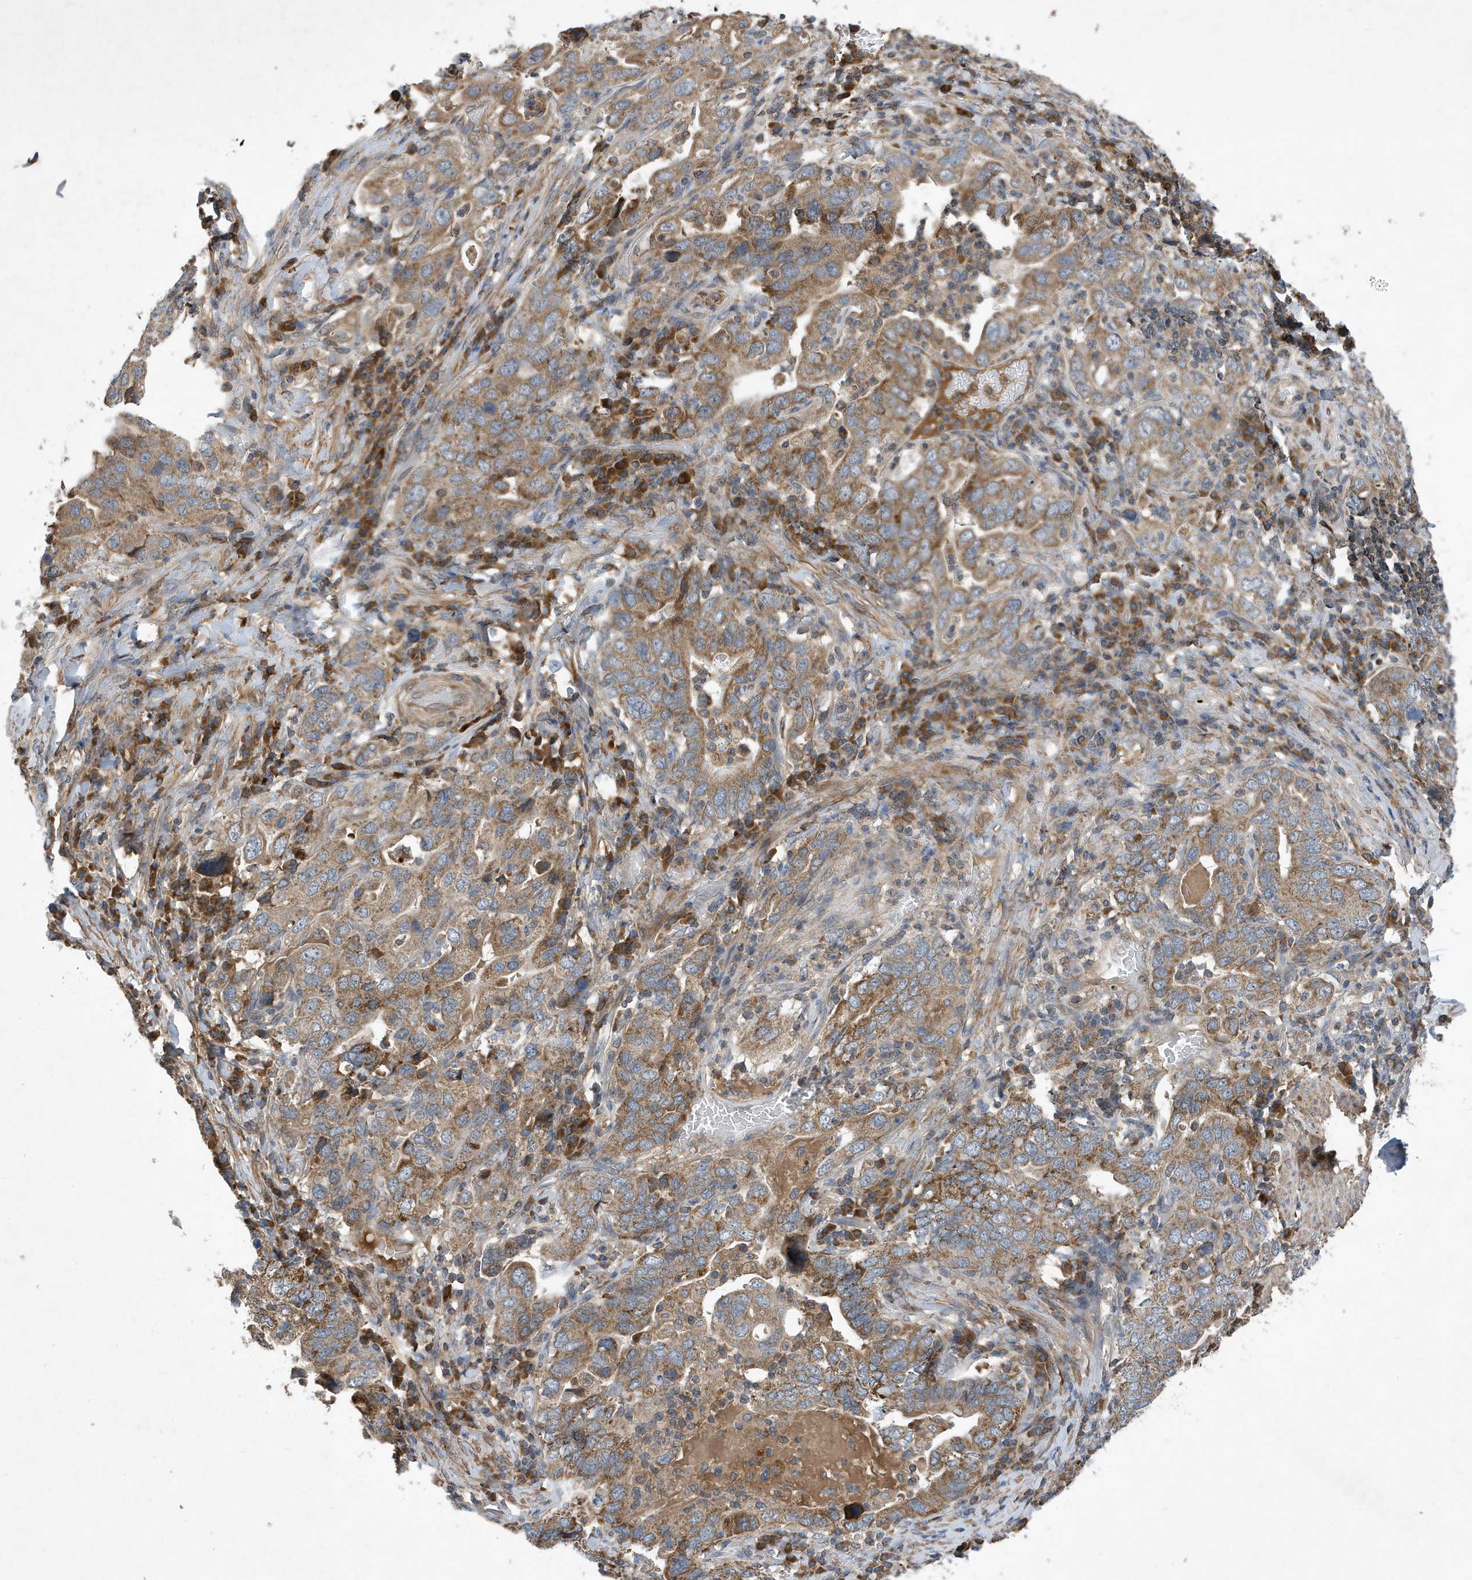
{"staining": {"intensity": "moderate", "quantity": ">75%", "location": "cytoplasmic/membranous"}, "tissue": "stomach cancer", "cell_type": "Tumor cells", "image_type": "cancer", "snomed": [{"axis": "morphology", "description": "Adenocarcinoma, NOS"}, {"axis": "topography", "description": "Stomach, upper"}], "caption": "The photomicrograph demonstrates a brown stain indicating the presence of a protein in the cytoplasmic/membranous of tumor cells in stomach cancer (adenocarcinoma).", "gene": "STK19", "patient": {"sex": "male", "age": 62}}